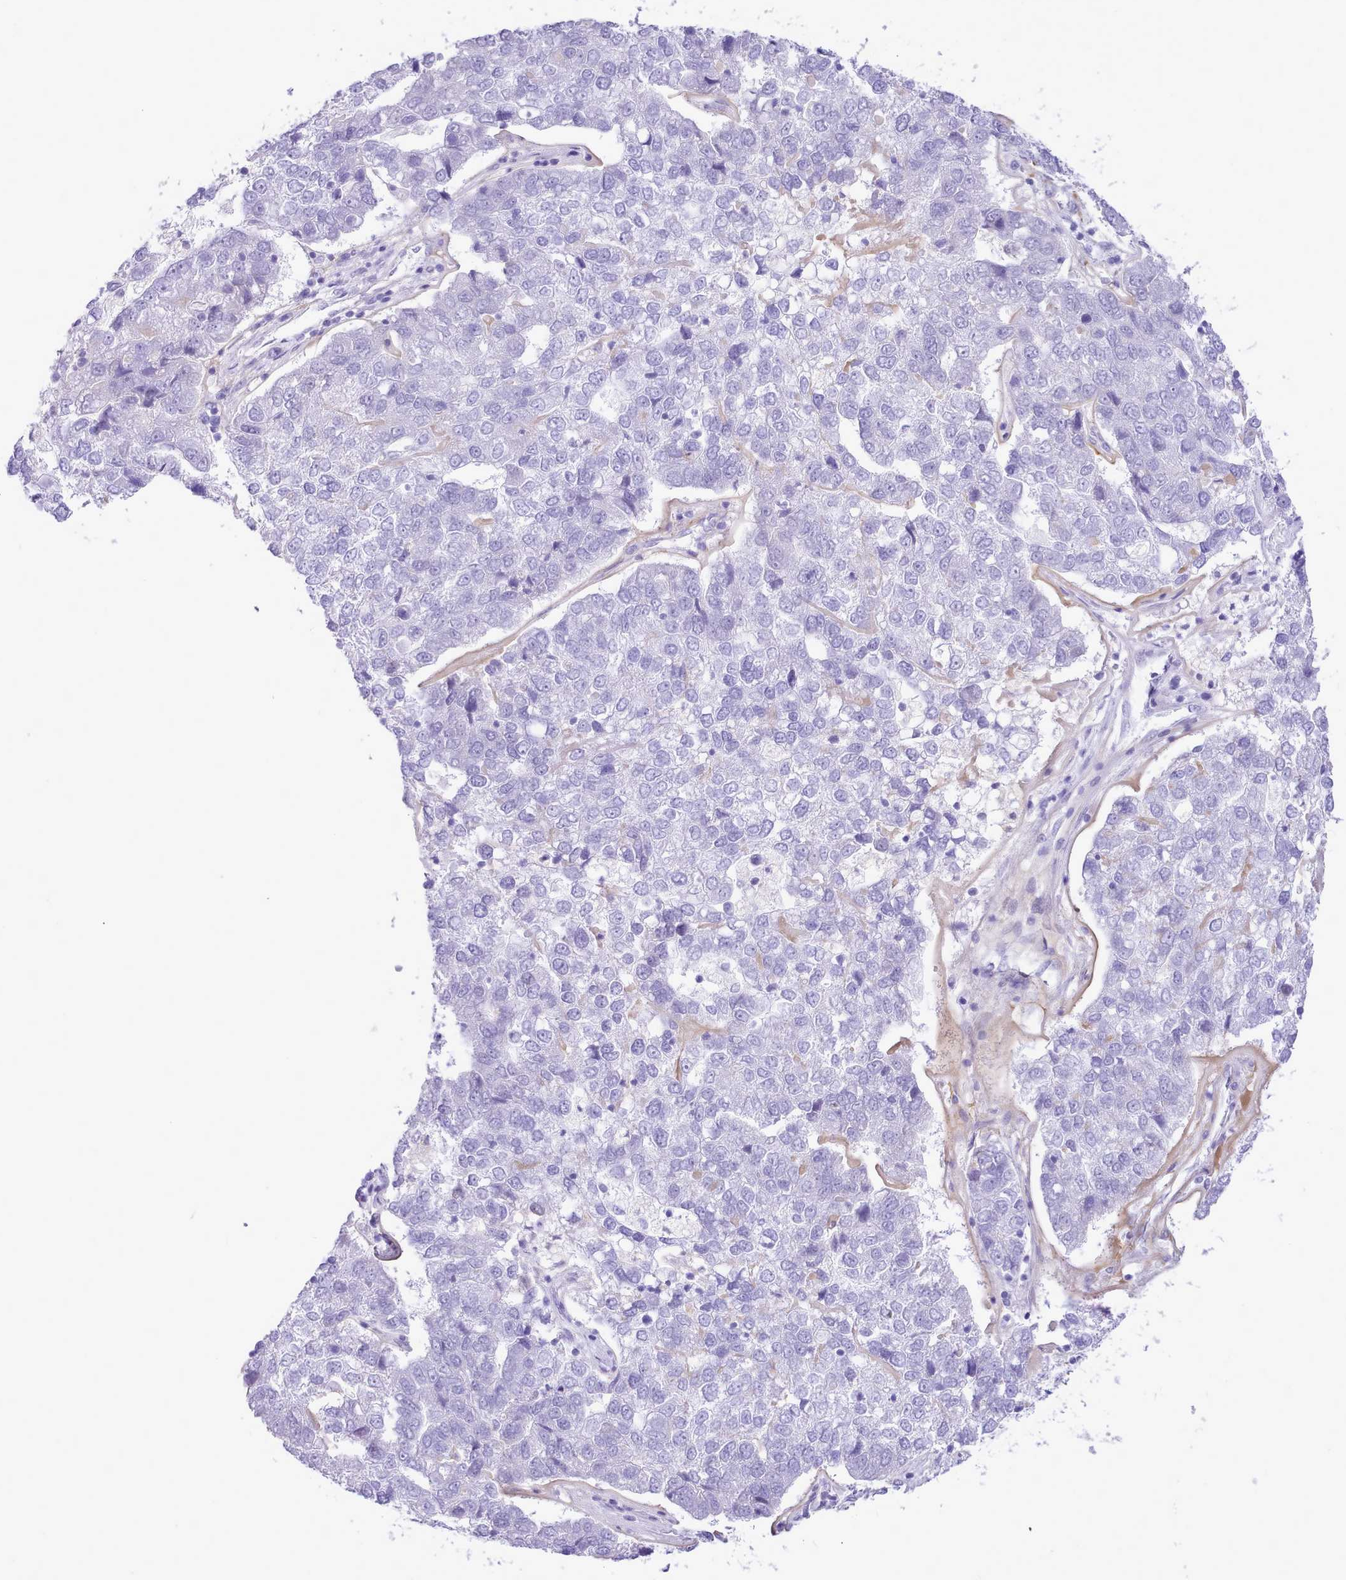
{"staining": {"intensity": "negative", "quantity": "none", "location": "none"}, "tissue": "pancreatic cancer", "cell_type": "Tumor cells", "image_type": "cancer", "snomed": [{"axis": "morphology", "description": "Adenocarcinoma, NOS"}, {"axis": "topography", "description": "Pancreas"}], "caption": "Tumor cells show no significant staining in pancreatic cancer.", "gene": "LRRC37A", "patient": {"sex": "female", "age": 61}}